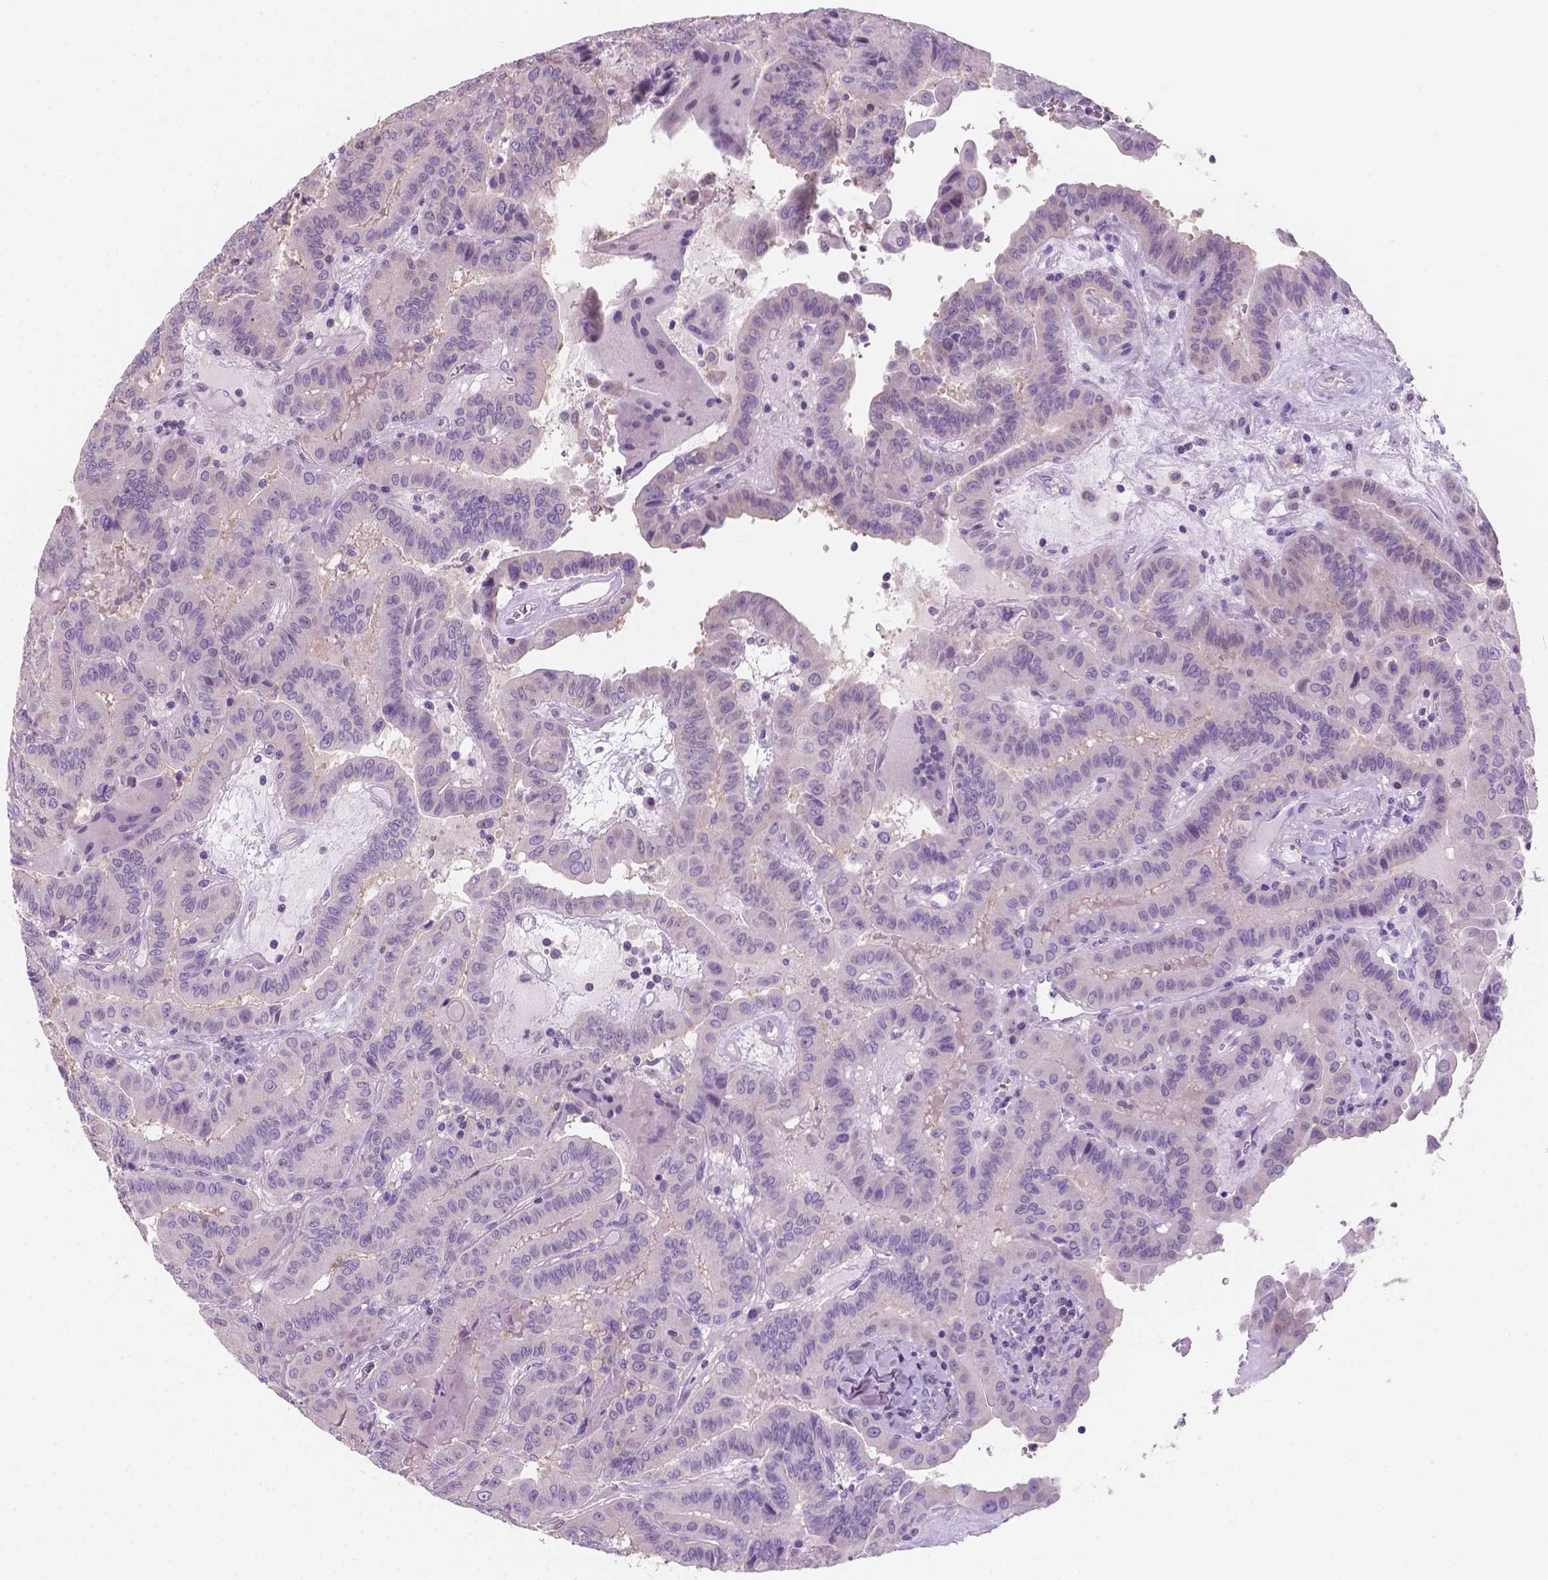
{"staining": {"intensity": "negative", "quantity": "none", "location": "none"}, "tissue": "thyroid cancer", "cell_type": "Tumor cells", "image_type": "cancer", "snomed": [{"axis": "morphology", "description": "Papillary adenocarcinoma, NOS"}, {"axis": "topography", "description": "Thyroid gland"}], "caption": "DAB (3,3'-diaminobenzidine) immunohistochemical staining of thyroid cancer exhibits no significant positivity in tumor cells. (Stains: DAB (3,3'-diaminobenzidine) IHC with hematoxylin counter stain, Microscopy: brightfield microscopy at high magnification).", "gene": "SBSN", "patient": {"sex": "female", "age": 37}}